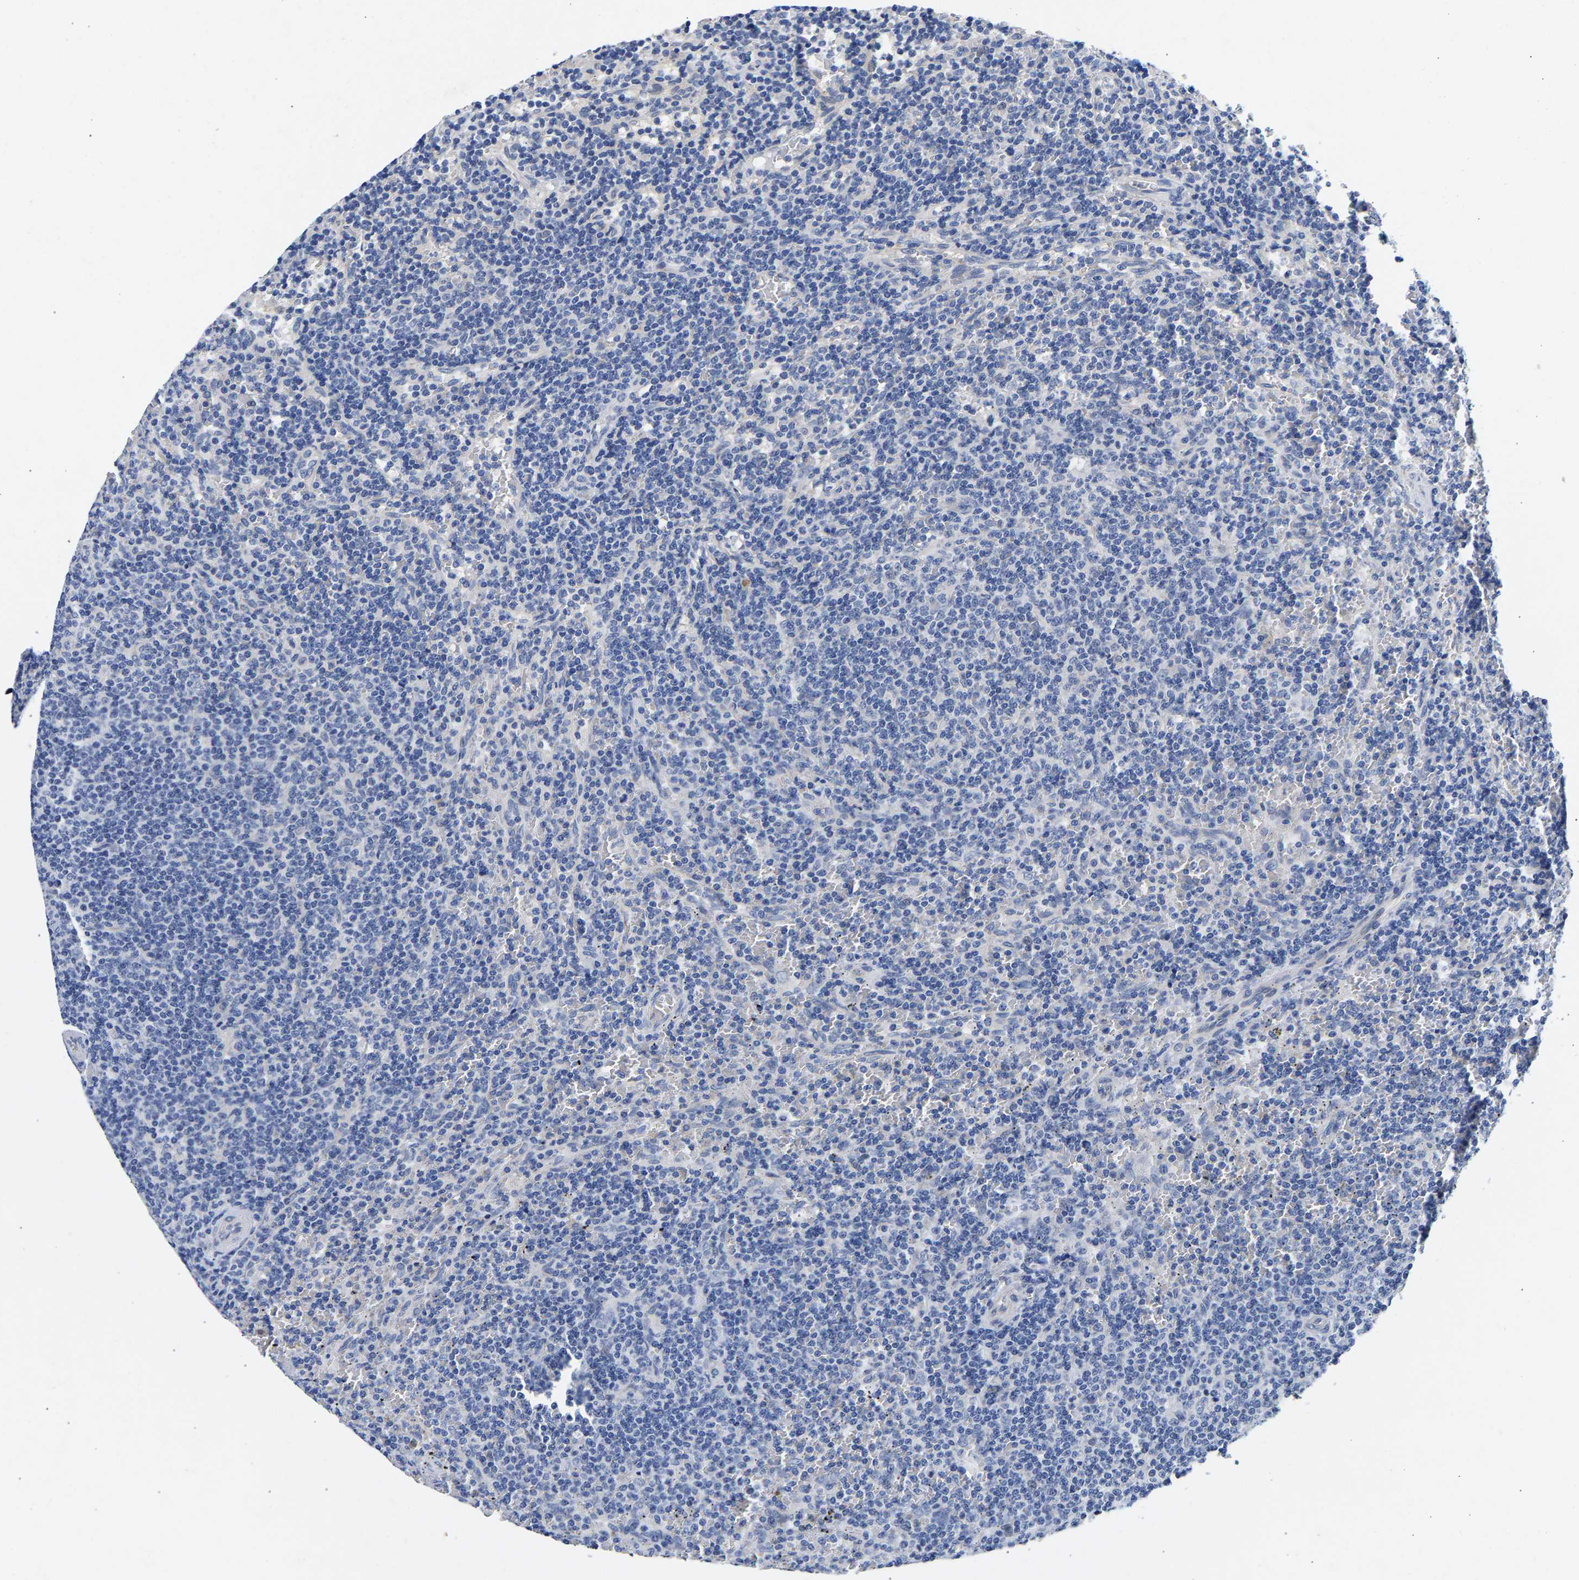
{"staining": {"intensity": "negative", "quantity": "none", "location": "none"}, "tissue": "lymphoma", "cell_type": "Tumor cells", "image_type": "cancer", "snomed": [{"axis": "morphology", "description": "Malignant lymphoma, non-Hodgkin's type, Low grade"}, {"axis": "topography", "description": "Spleen"}], "caption": "There is no significant positivity in tumor cells of low-grade malignant lymphoma, non-Hodgkin's type.", "gene": "CCDC6", "patient": {"sex": "female", "age": 50}}